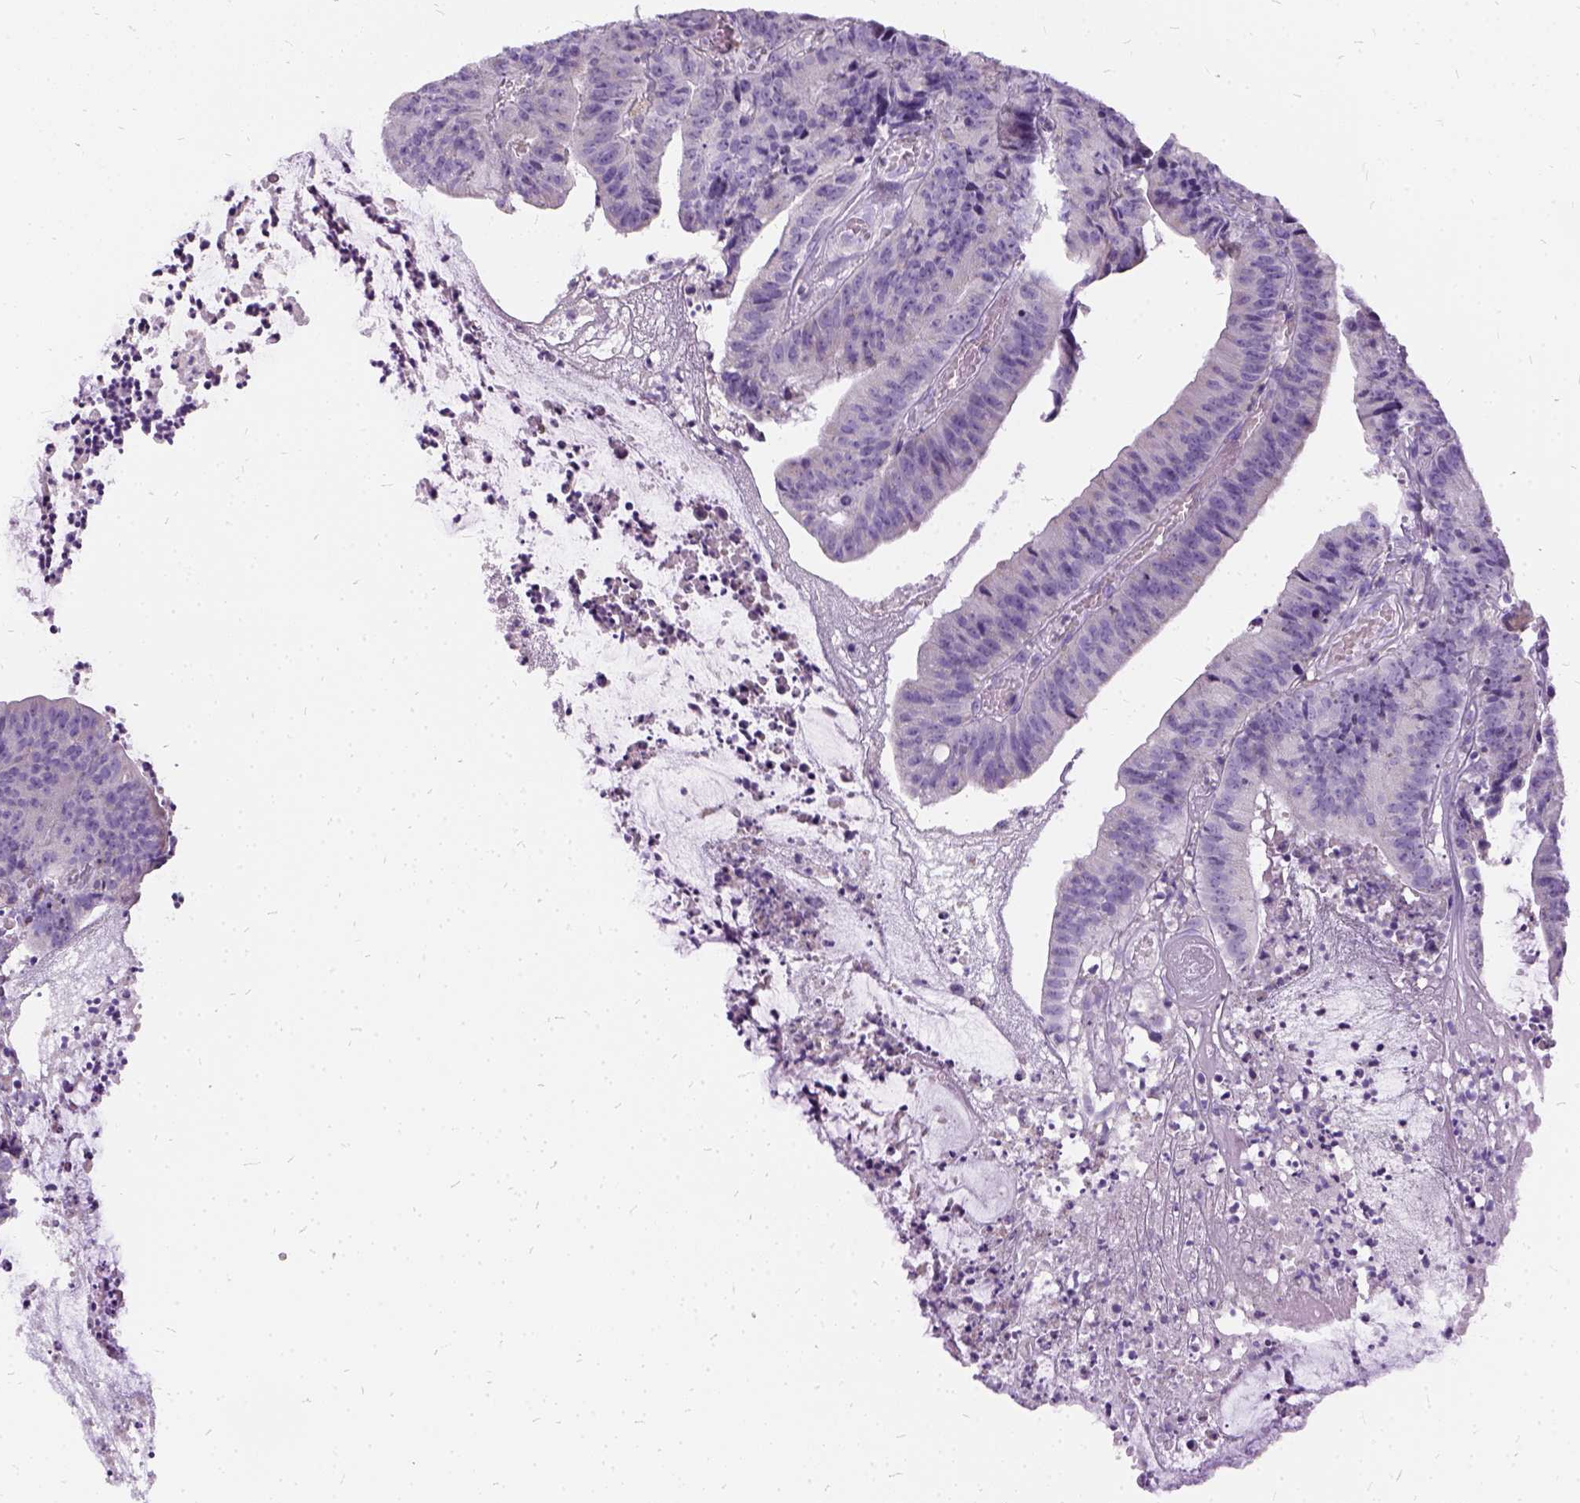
{"staining": {"intensity": "negative", "quantity": "none", "location": "none"}, "tissue": "colorectal cancer", "cell_type": "Tumor cells", "image_type": "cancer", "snomed": [{"axis": "morphology", "description": "Adenocarcinoma, NOS"}, {"axis": "topography", "description": "Colon"}], "caption": "A photomicrograph of colorectal adenocarcinoma stained for a protein demonstrates no brown staining in tumor cells. (DAB IHC, high magnification).", "gene": "FDX1", "patient": {"sex": "female", "age": 78}}